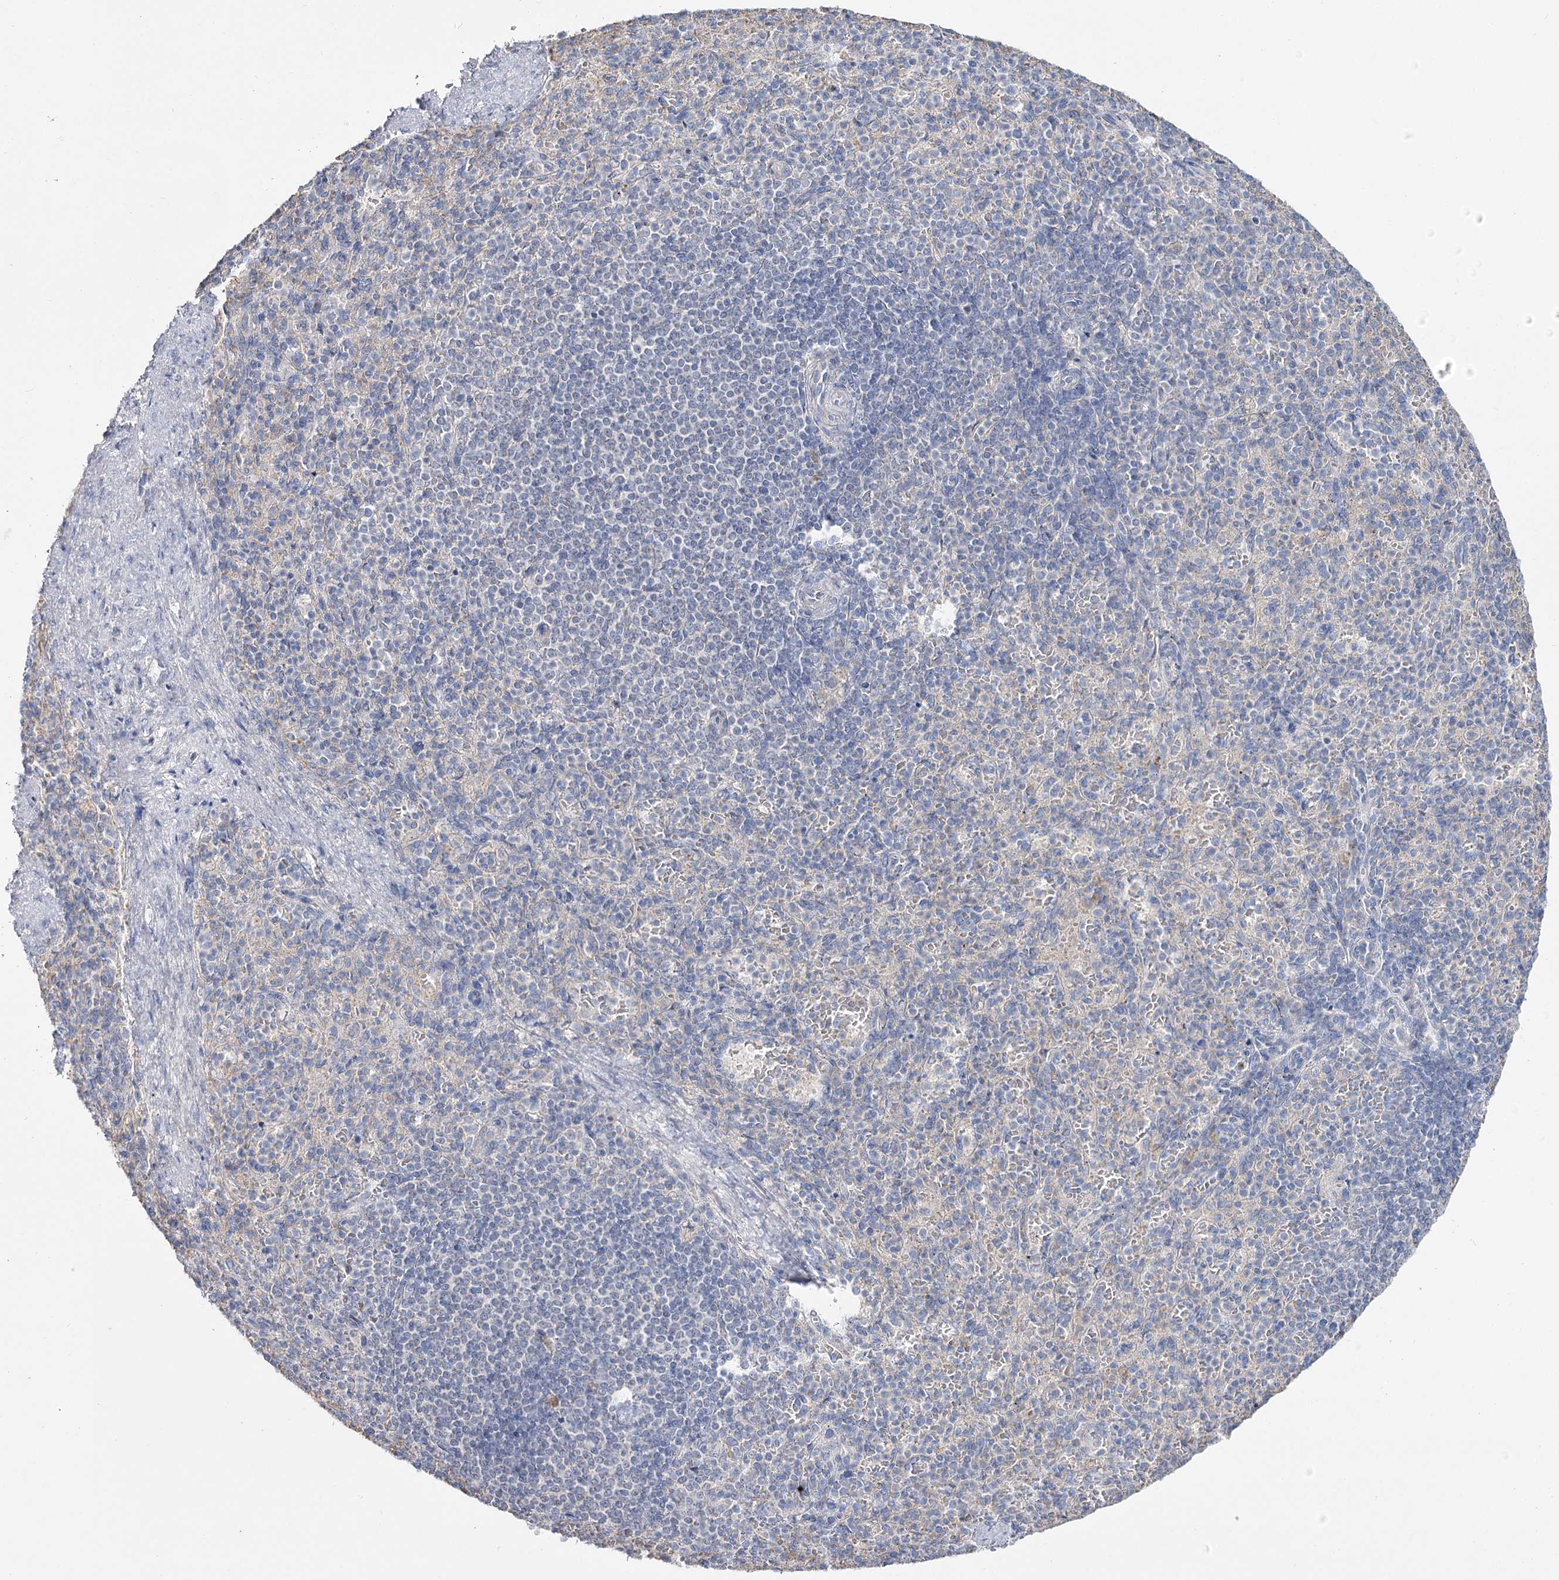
{"staining": {"intensity": "negative", "quantity": "none", "location": "none"}, "tissue": "spleen", "cell_type": "Cells in red pulp", "image_type": "normal", "snomed": [{"axis": "morphology", "description": "Normal tissue, NOS"}, {"axis": "topography", "description": "Spleen"}], "caption": "DAB (3,3'-diaminobenzidine) immunohistochemical staining of benign spleen exhibits no significant positivity in cells in red pulp. (DAB (3,3'-diaminobenzidine) immunohistochemistry, high magnification).", "gene": "TMEM187", "patient": {"sex": "female", "age": 74}}